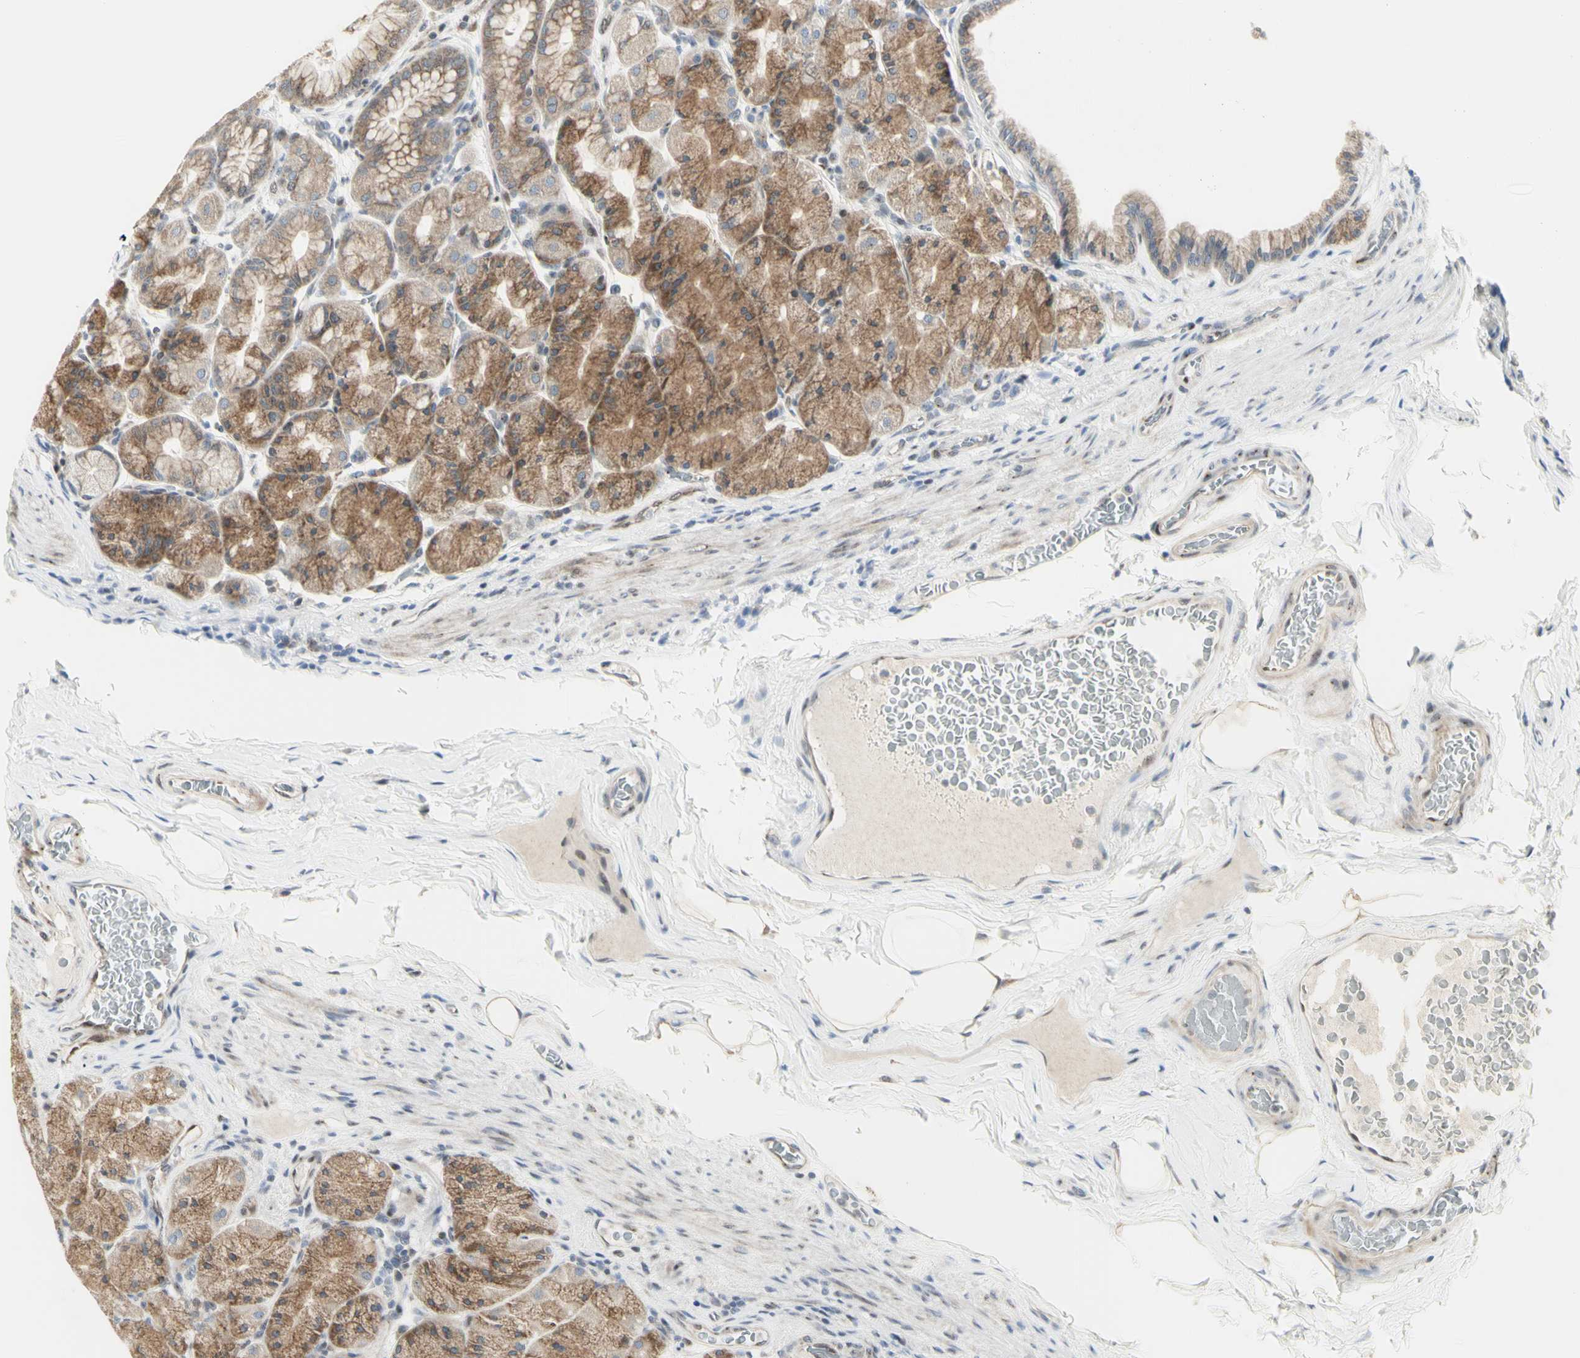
{"staining": {"intensity": "strong", "quantity": "<25%", "location": "cytoplasmic/membranous,nuclear"}, "tissue": "stomach", "cell_type": "Glandular cells", "image_type": "normal", "snomed": [{"axis": "morphology", "description": "Normal tissue, NOS"}, {"axis": "topography", "description": "Stomach, upper"}], "caption": "Stomach stained with a brown dye demonstrates strong cytoplasmic/membranous,nuclear positive positivity in about <25% of glandular cells.", "gene": "DHRS7B", "patient": {"sex": "male", "age": 68}}